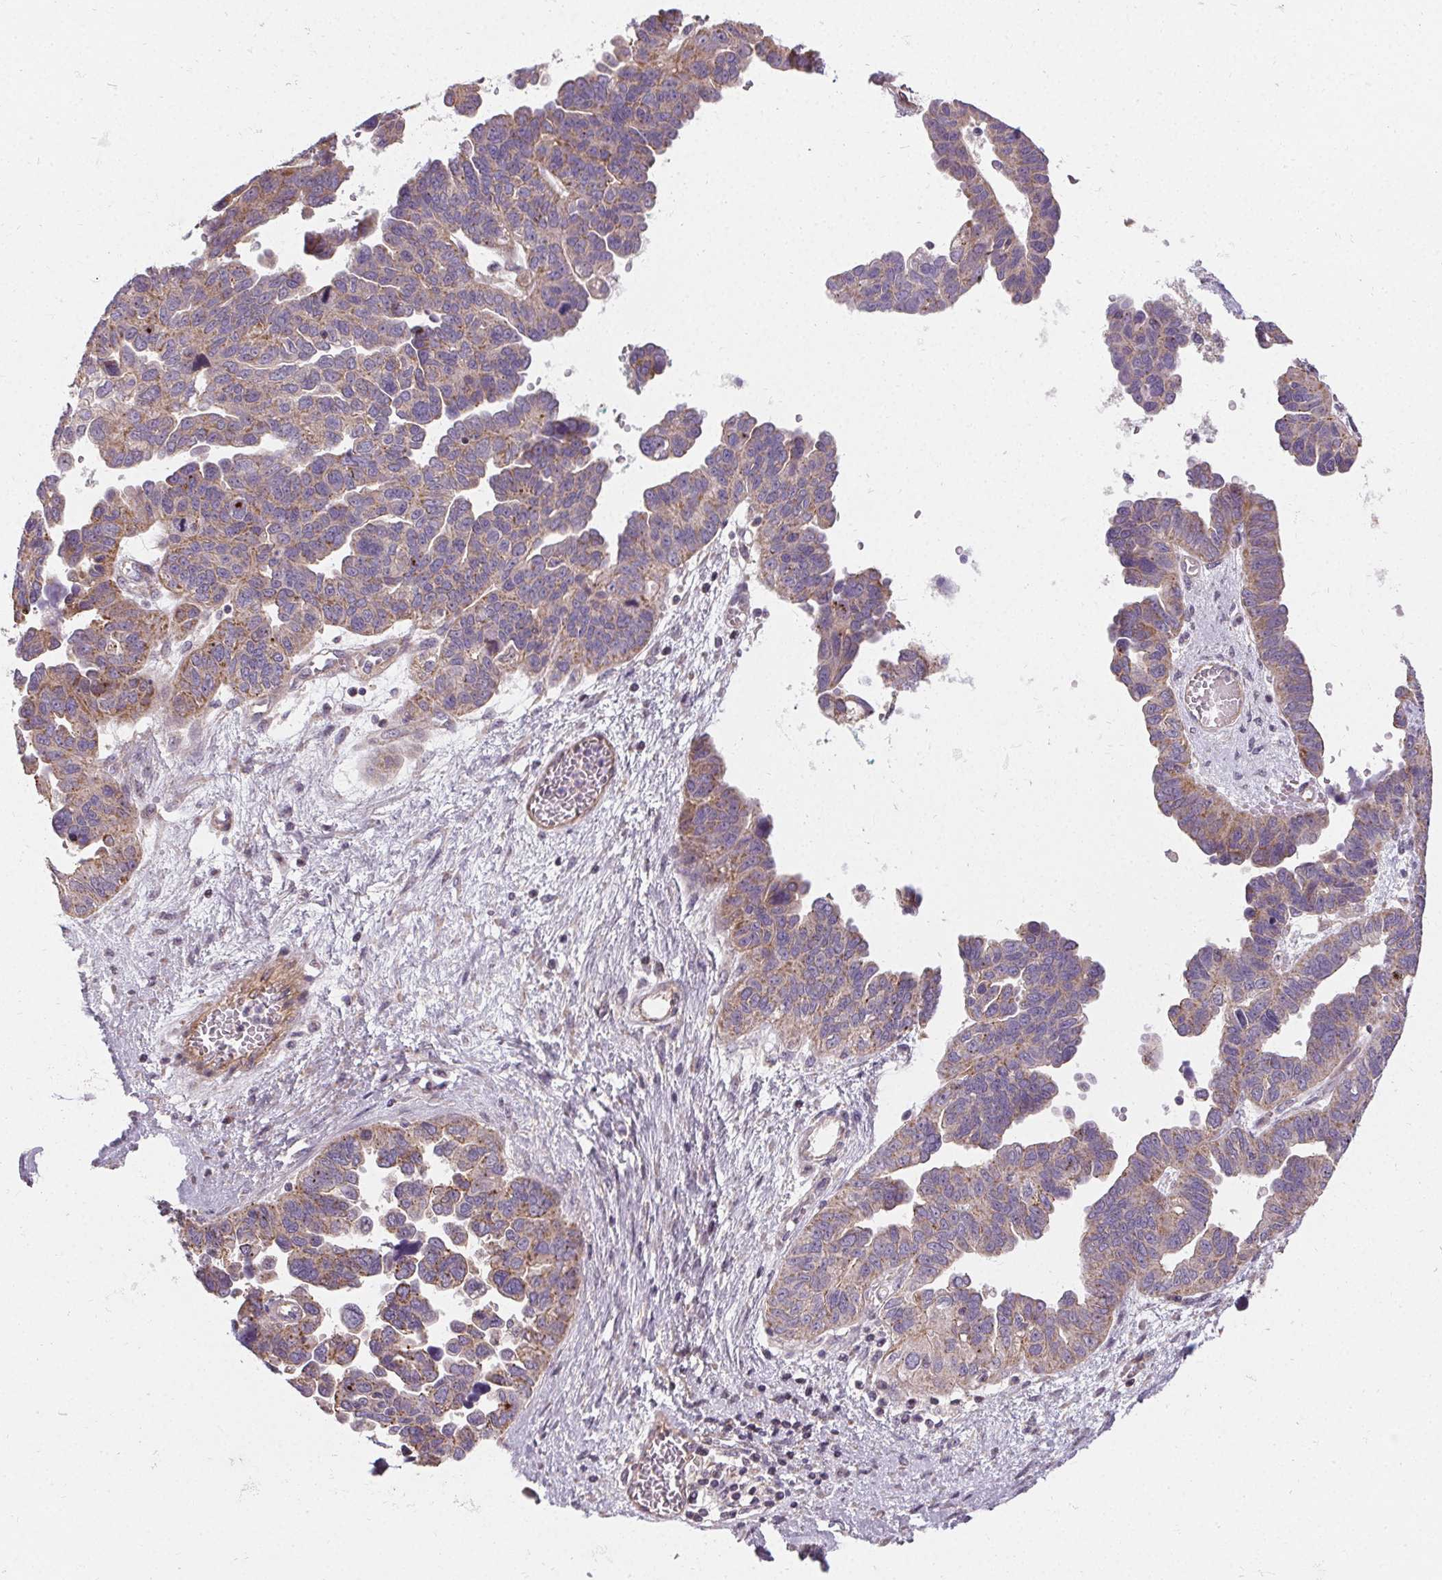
{"staining": {"intensity": "weak", "quantity": "25%-75%", "location": "cytoplasmic/membranous"}, "tissue": "ovarian cancer", "cell_type": "Tumor cells", "image_type": "cancer", "snomed": [{"axis": "morphology", "description": "Cystadenocarcinoma, serous, NOS"}, {"axis": "topography", "description": "Ovary"}], "caption": "Immunohistochemical staining of human ovarian cancer shows weak cytoplasmic/membranous protein expression in about 25%-75% of tumor cells. (DAB IHC, brown staining for protein, blue staining for nuclei).", "gene": "APLP1", "patient": {"sex": "female", "age": 64}}